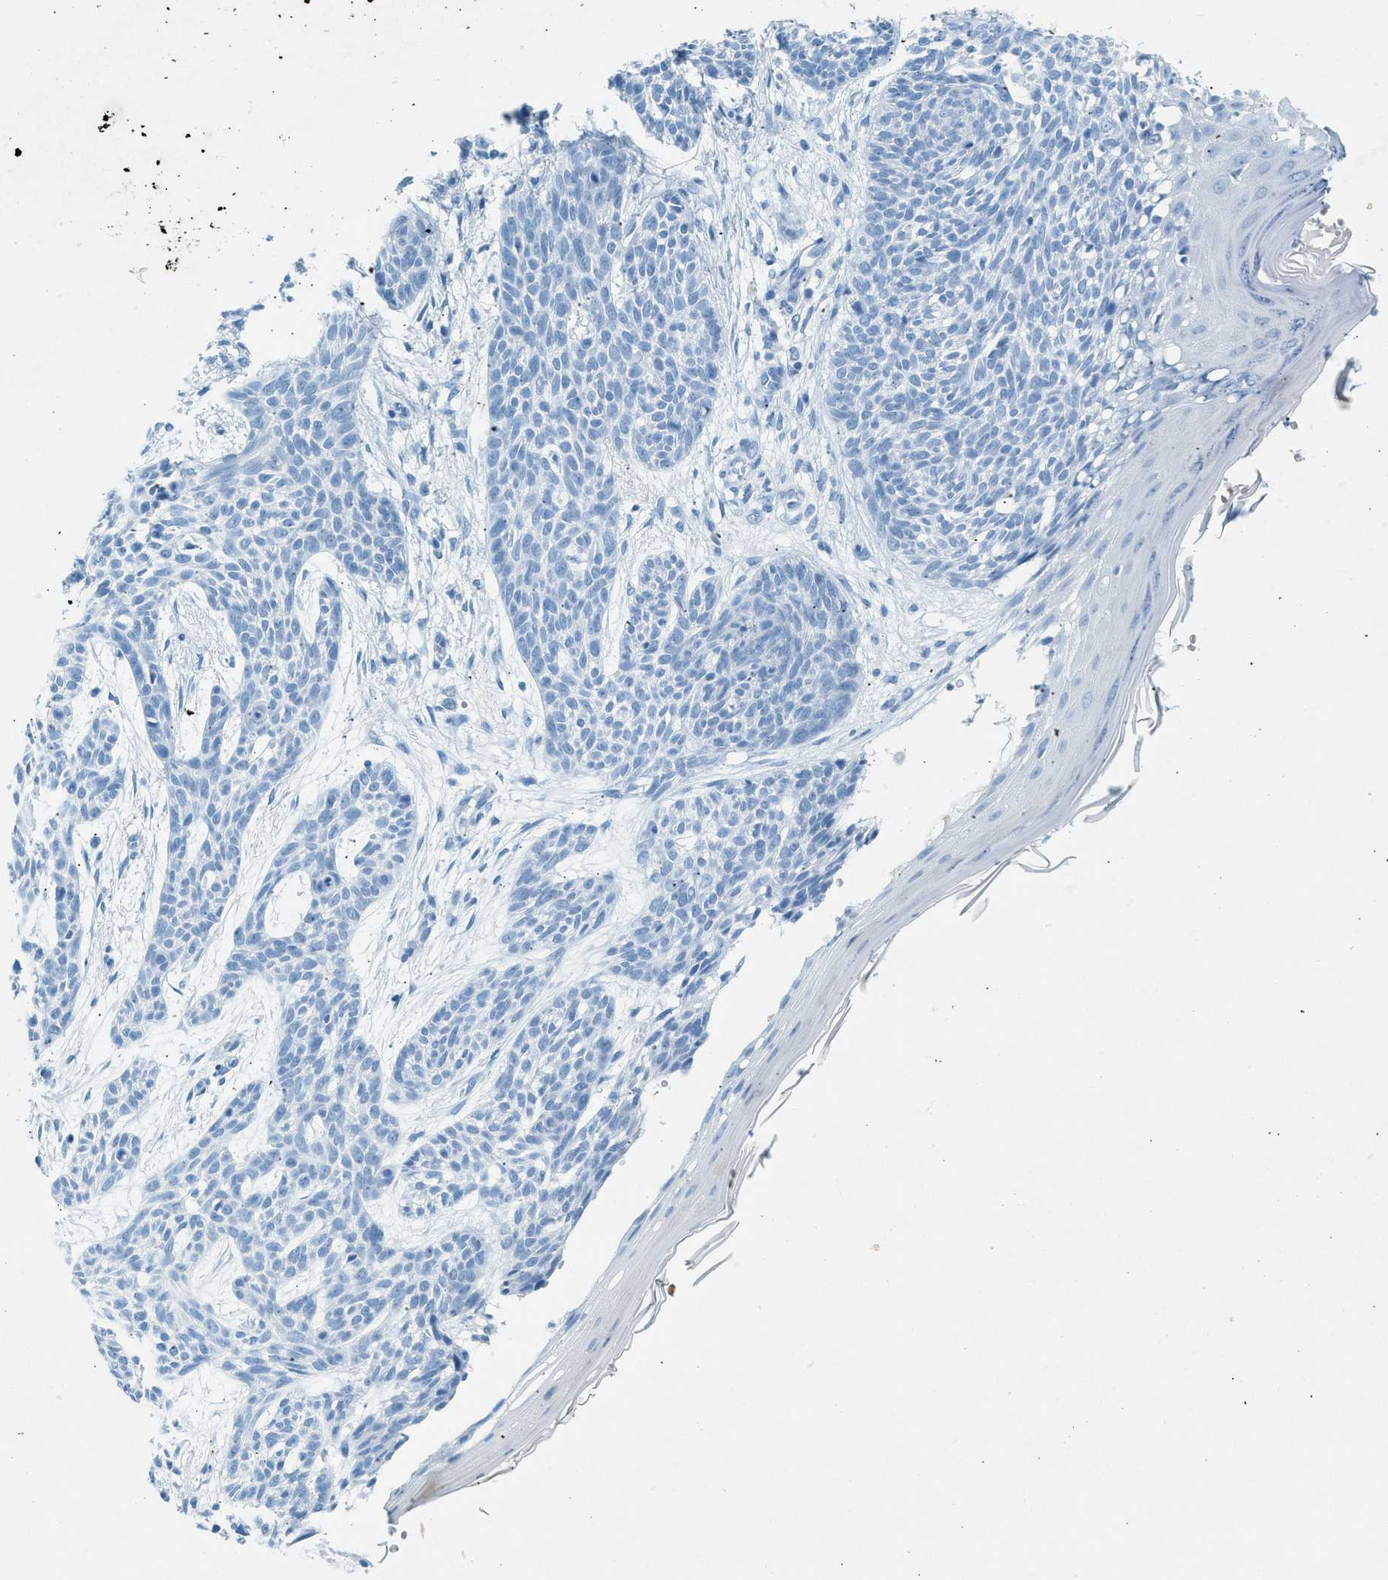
{"staining": {"intensity": "negative", "quantity": "none", "location": "none"}, "tissue": "skin cancer", "cell_type": "Tumor cells", "image_type": "cancer", "snomed": [{"axis": "morphology", "description": "Basal cell carcinoma"}, {"axis": "topography", "description": "Skin"}], "caption": "Skin cancer (basal cell carcinoma) was stained to show a protein in brown. There is no significant expression in tumor cells.", "gene": "HHATL", "patient": {"sex": "female", "age": 59}}